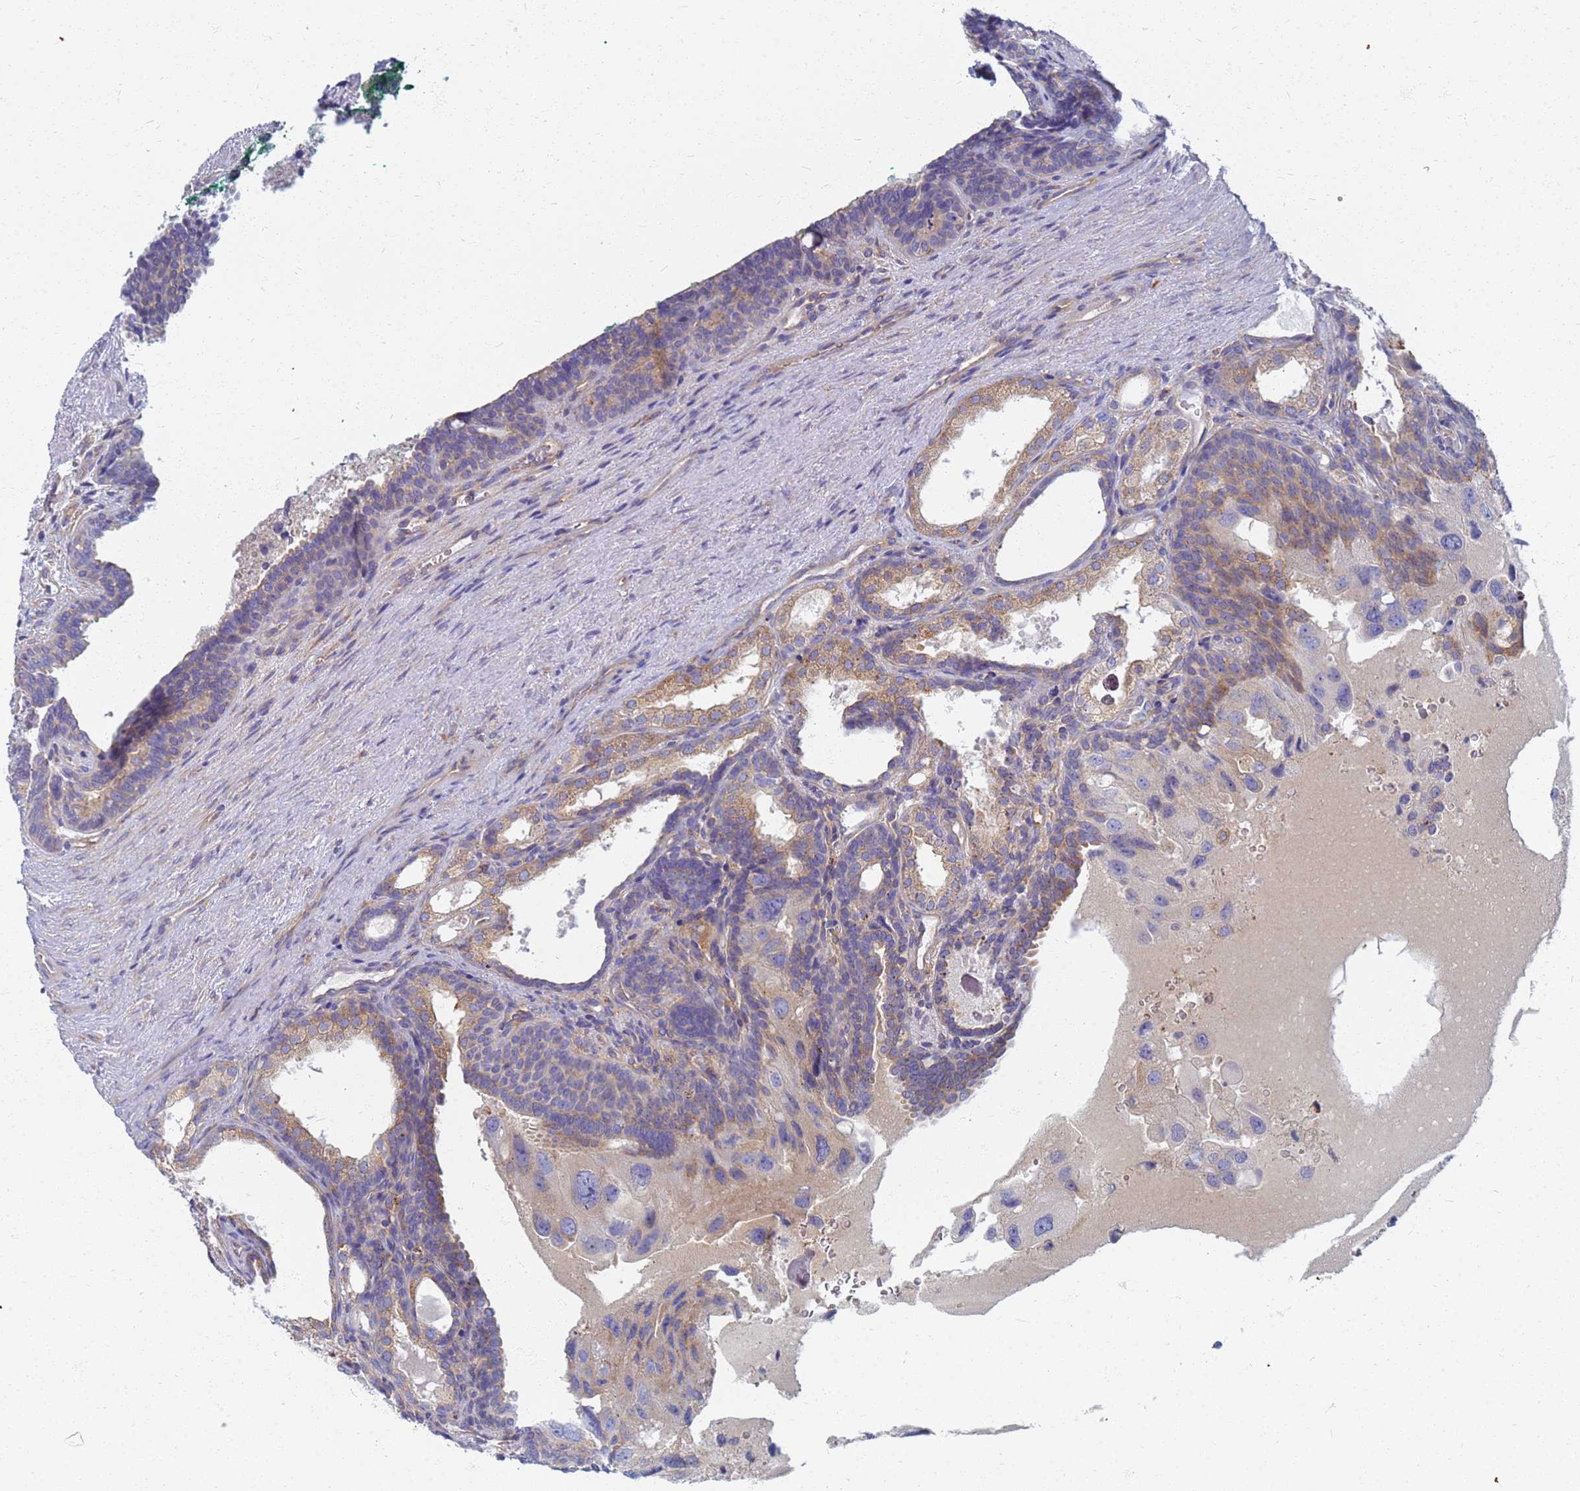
{"staining": {"intensity": "moderate", "quantity": "25%-75%", "location": "cytoplasmic/membranous"}, "tissue": "prostate cancer", "cell_type": "Tumor cells", "image_type": "cancer", "snomed": [{"axis": "morphology", "description": "Adenocarcinoma, High grade"}, {"axis": "topography", "description": "Prostate"}], "caption": "There is medium levels of moderate cytoplasmic/membranous staining in tumor cells of prostate cancer, as demonstrated by immunohistochemical staining (brown color).", "gene": "EEA1", "patient": {"sex": "male", "age": 62}}